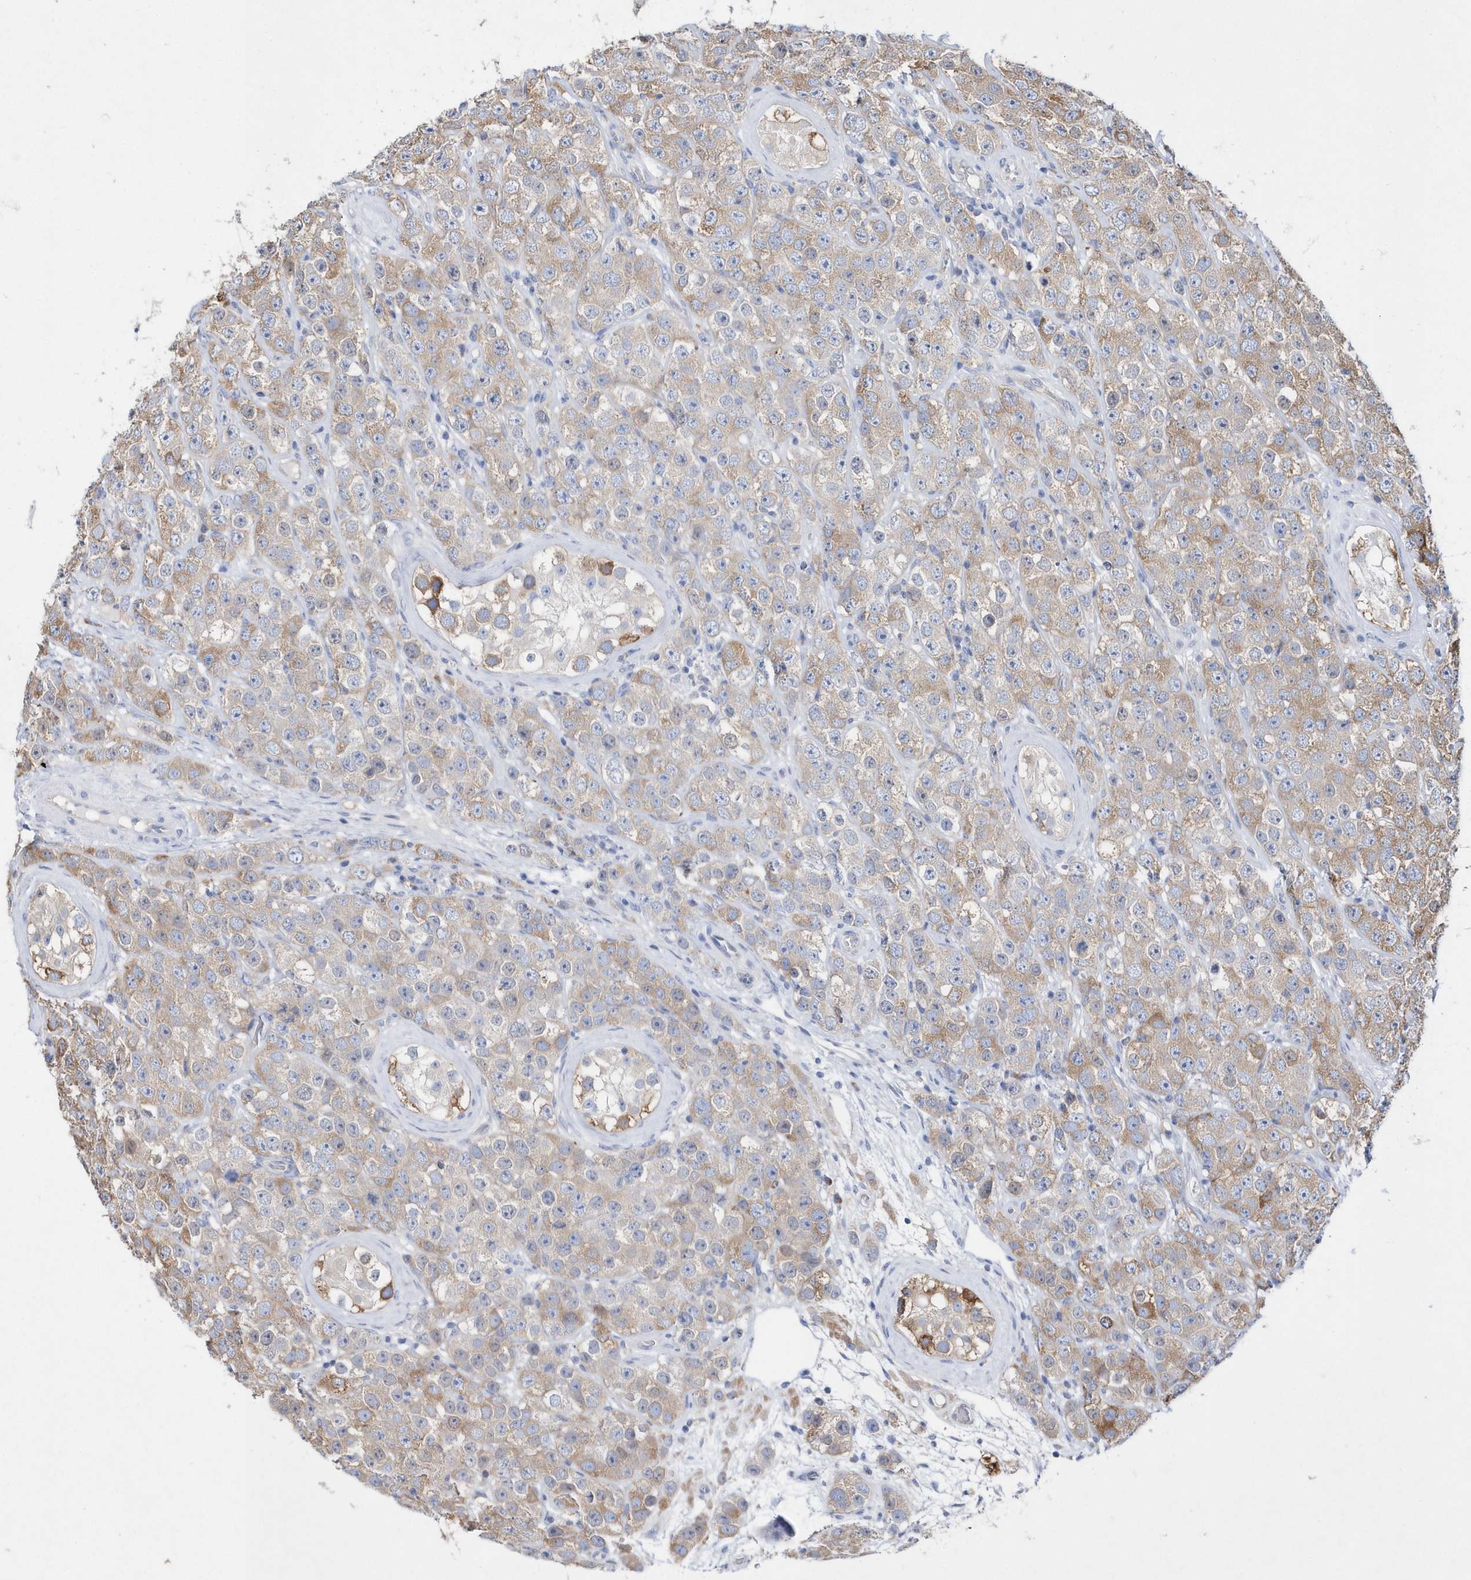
{"staining": {"intensity": "moderate", "quantity": ">75%", "location": "cytoplasmic/membranous"}, "tissue": "testis cancer", "cell_type": "Tumor cells", "image_type": "cancer", "snomed": [{"axis": "morphology", "description": "Seminoma, NOS"}, {"axis": "topography", "description": "Testis"}], "caption": "Protein analysis of testis seminoma tissue shows moderate cytoplasmic/membranous expression in about >75% of tumor cells. (brown staining indicates protein expression, while blue staining denotes nuclei).", "gene": "JKAMP", "patient": {"sex": "male", "age": 28}}